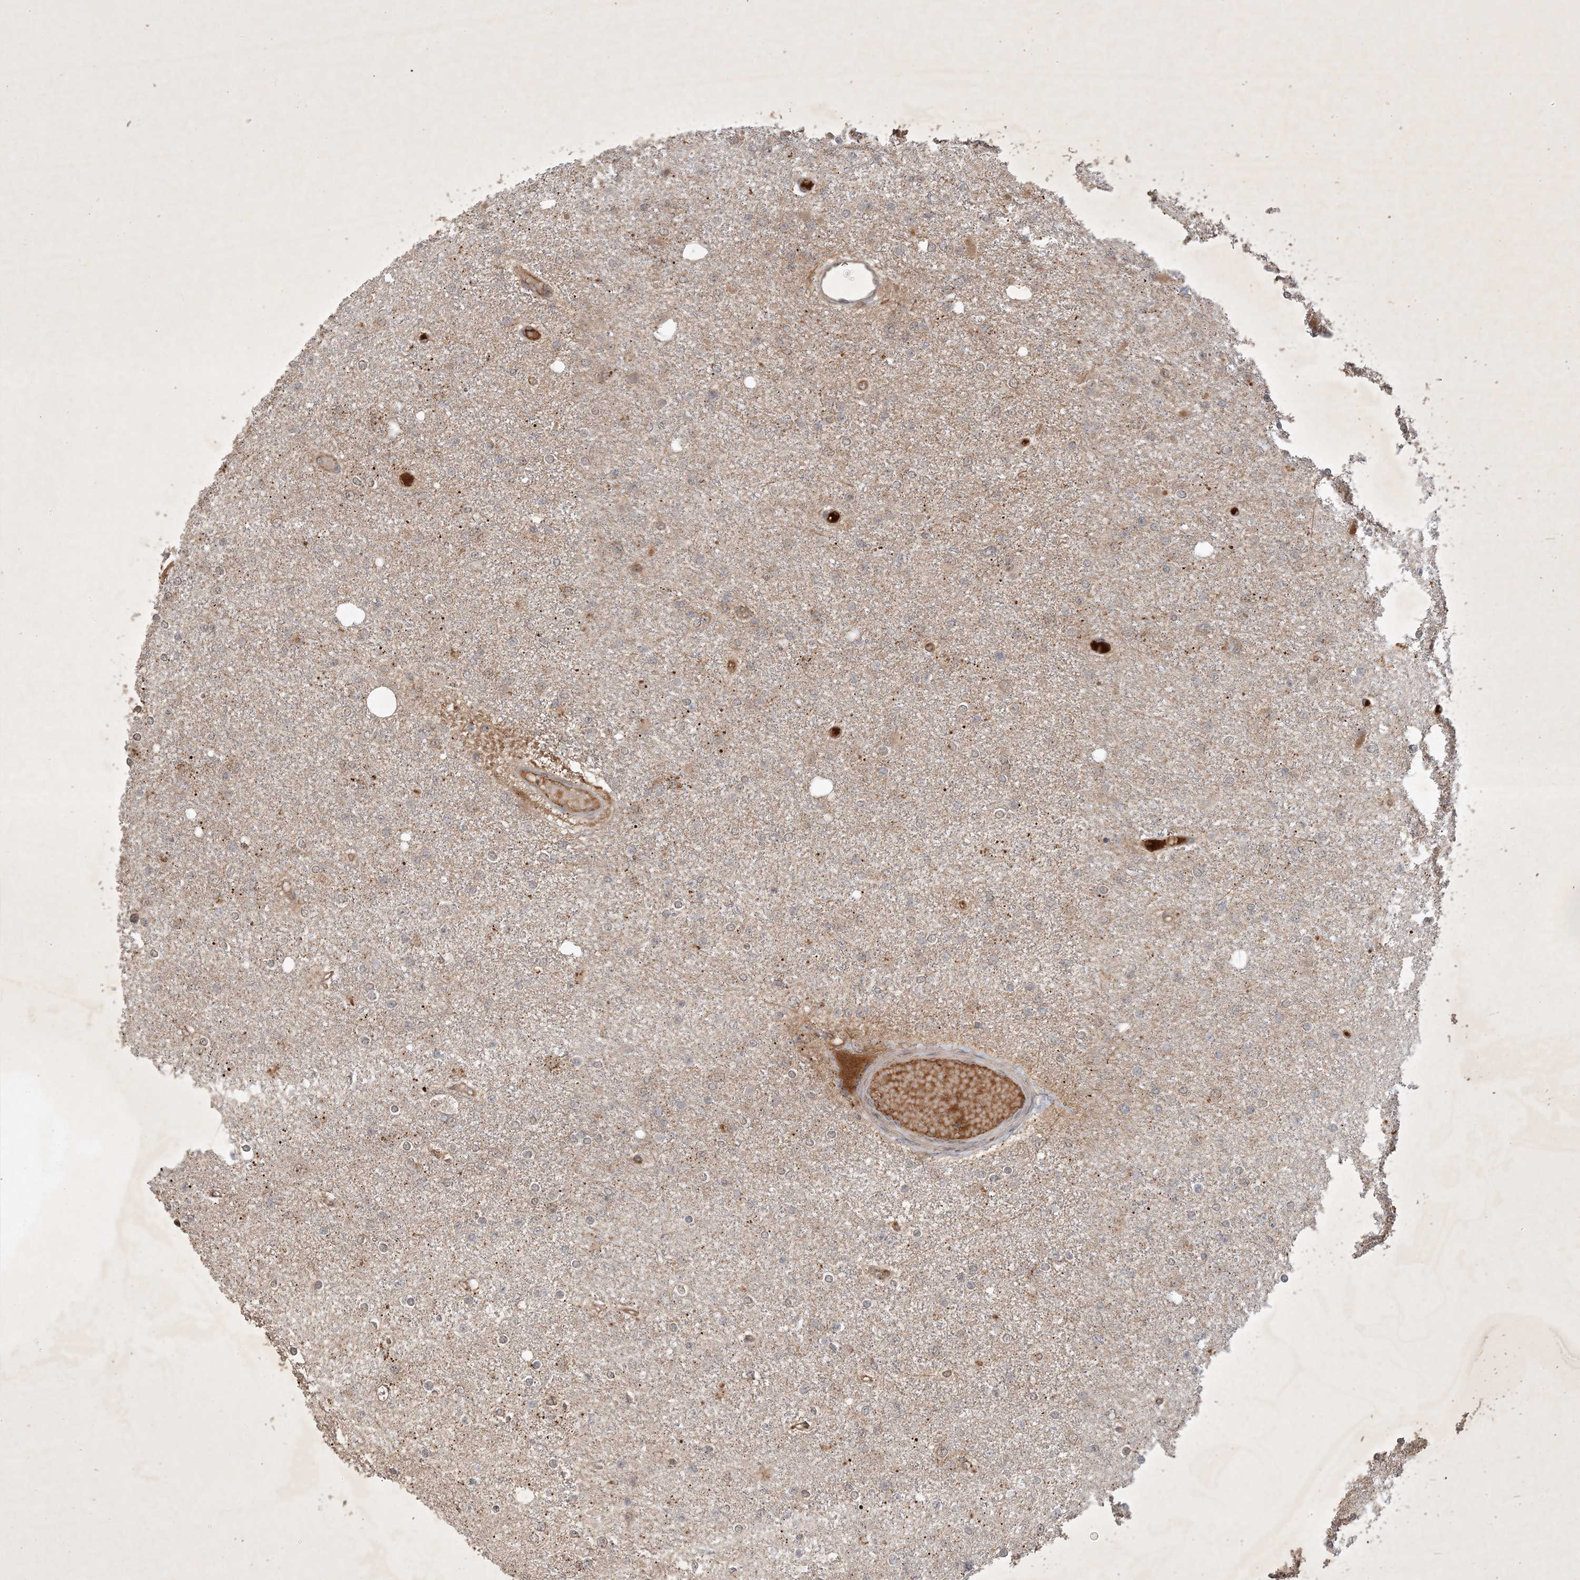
{"staining": {"intensity": "moderate", "quantity": "<25%", "location": "cytoplasmic/membranous"}, "tissue": "glioma", "cell_type": "Tumor cells", "image_type": "cancer", "snomed": [{"axis": "morphology", "description": "Glioma, malignant, Low grade"}, {"axis": "topography", "description": "Brain"}], "caption": "Glioma stained with a protein marker shows moderate staining in tumor cells.", "gene": "ZCCHC4", "patient": {"sex": "female", "age": 22}}